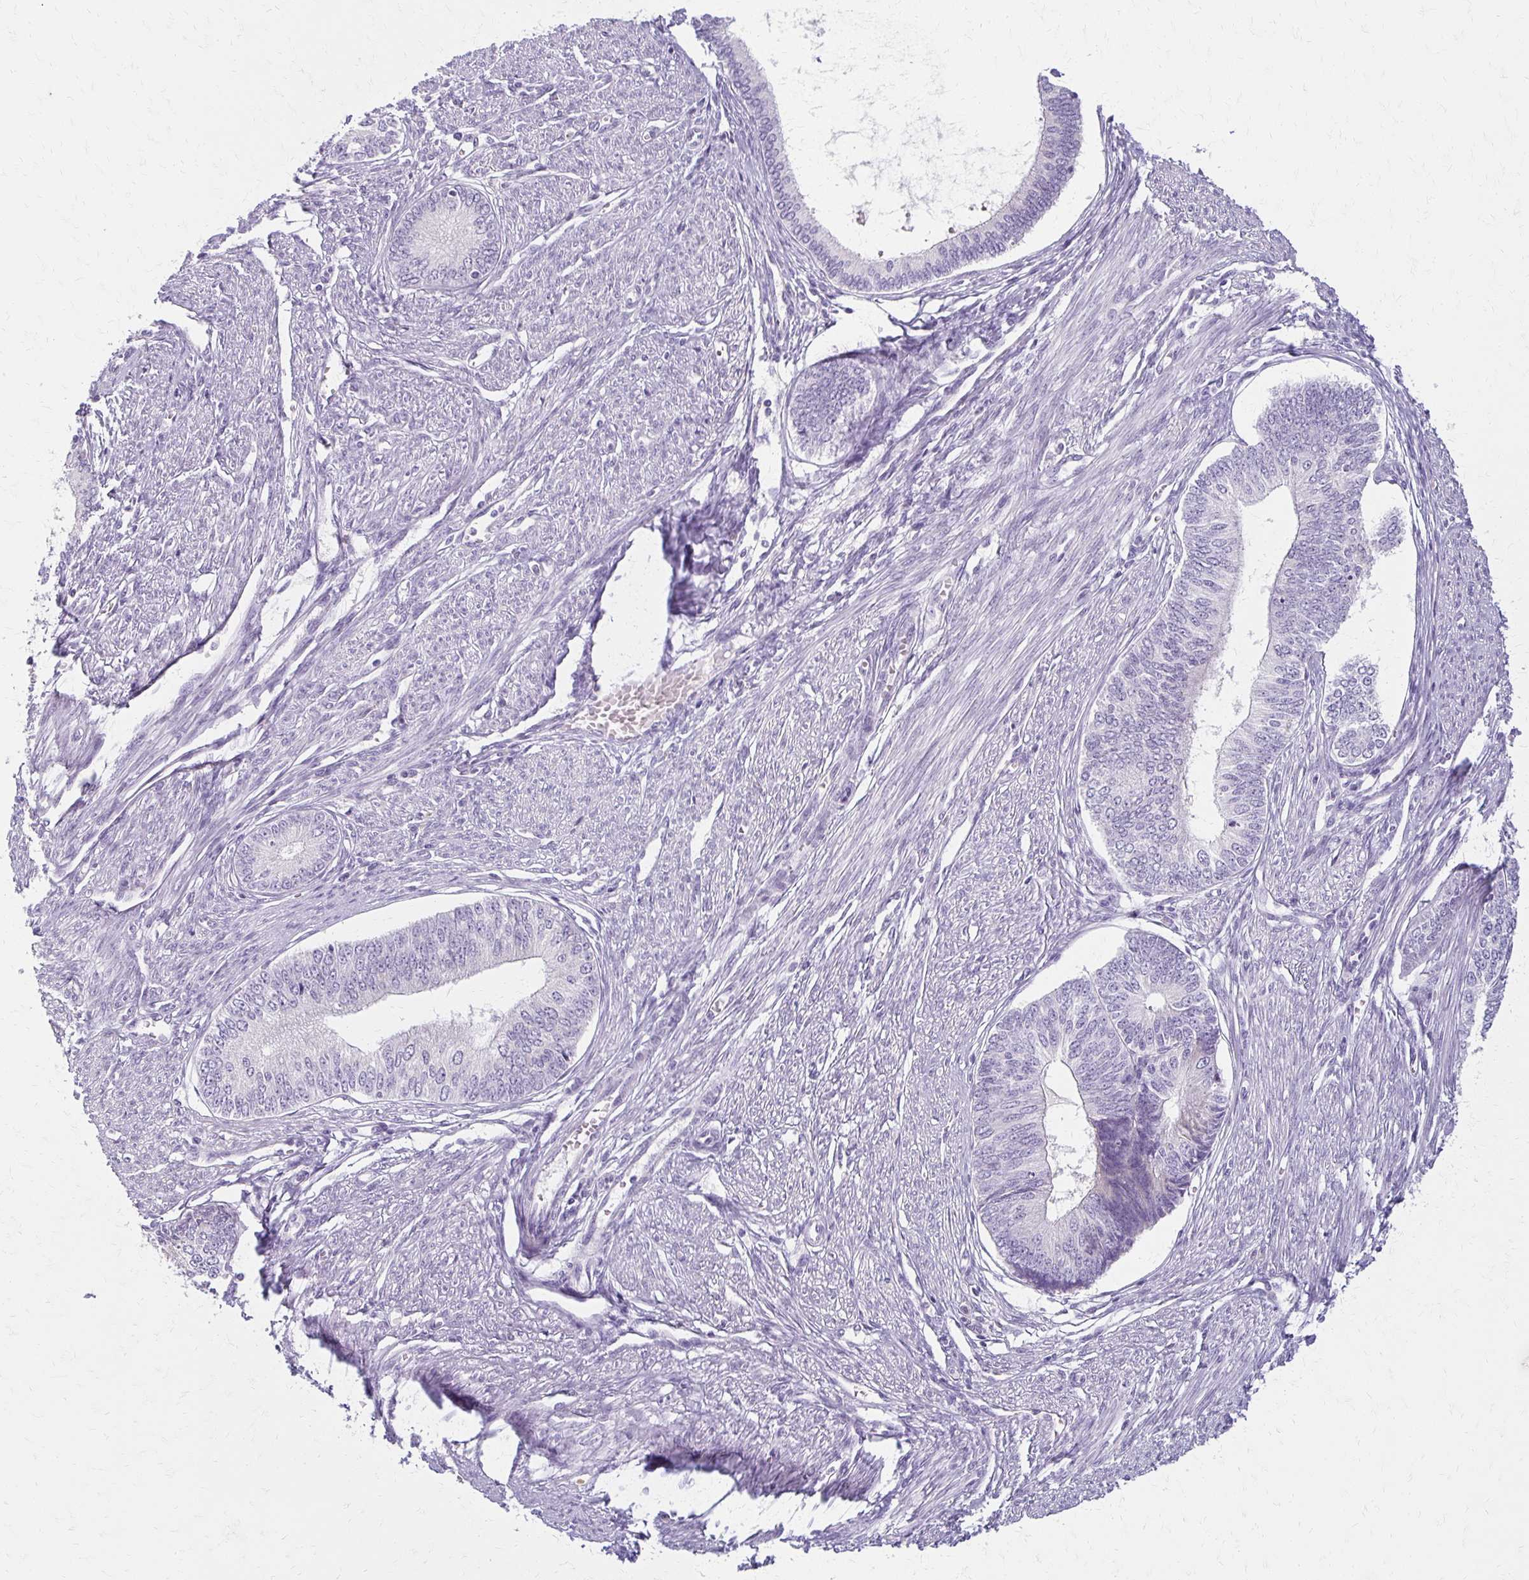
{"staining": {"intensity": "negative", "quantity": "none", "location": "none"}, "tissue": "endometrial cancer", "cell_type": "Tumor cells", "image_type": "cancer", "snomed": [{"axis": "morphology", "description": "Adenocarcinoma, NOS"}, {"axis": "topography", "description": "Endometrium"}], "caption": "Endometrial adenocarcinoma was stained to show a protein in brown. There is no significant expression in tumor cells.", "gene": "BBS12", "patient": {"sex": "female", "age": 68}}